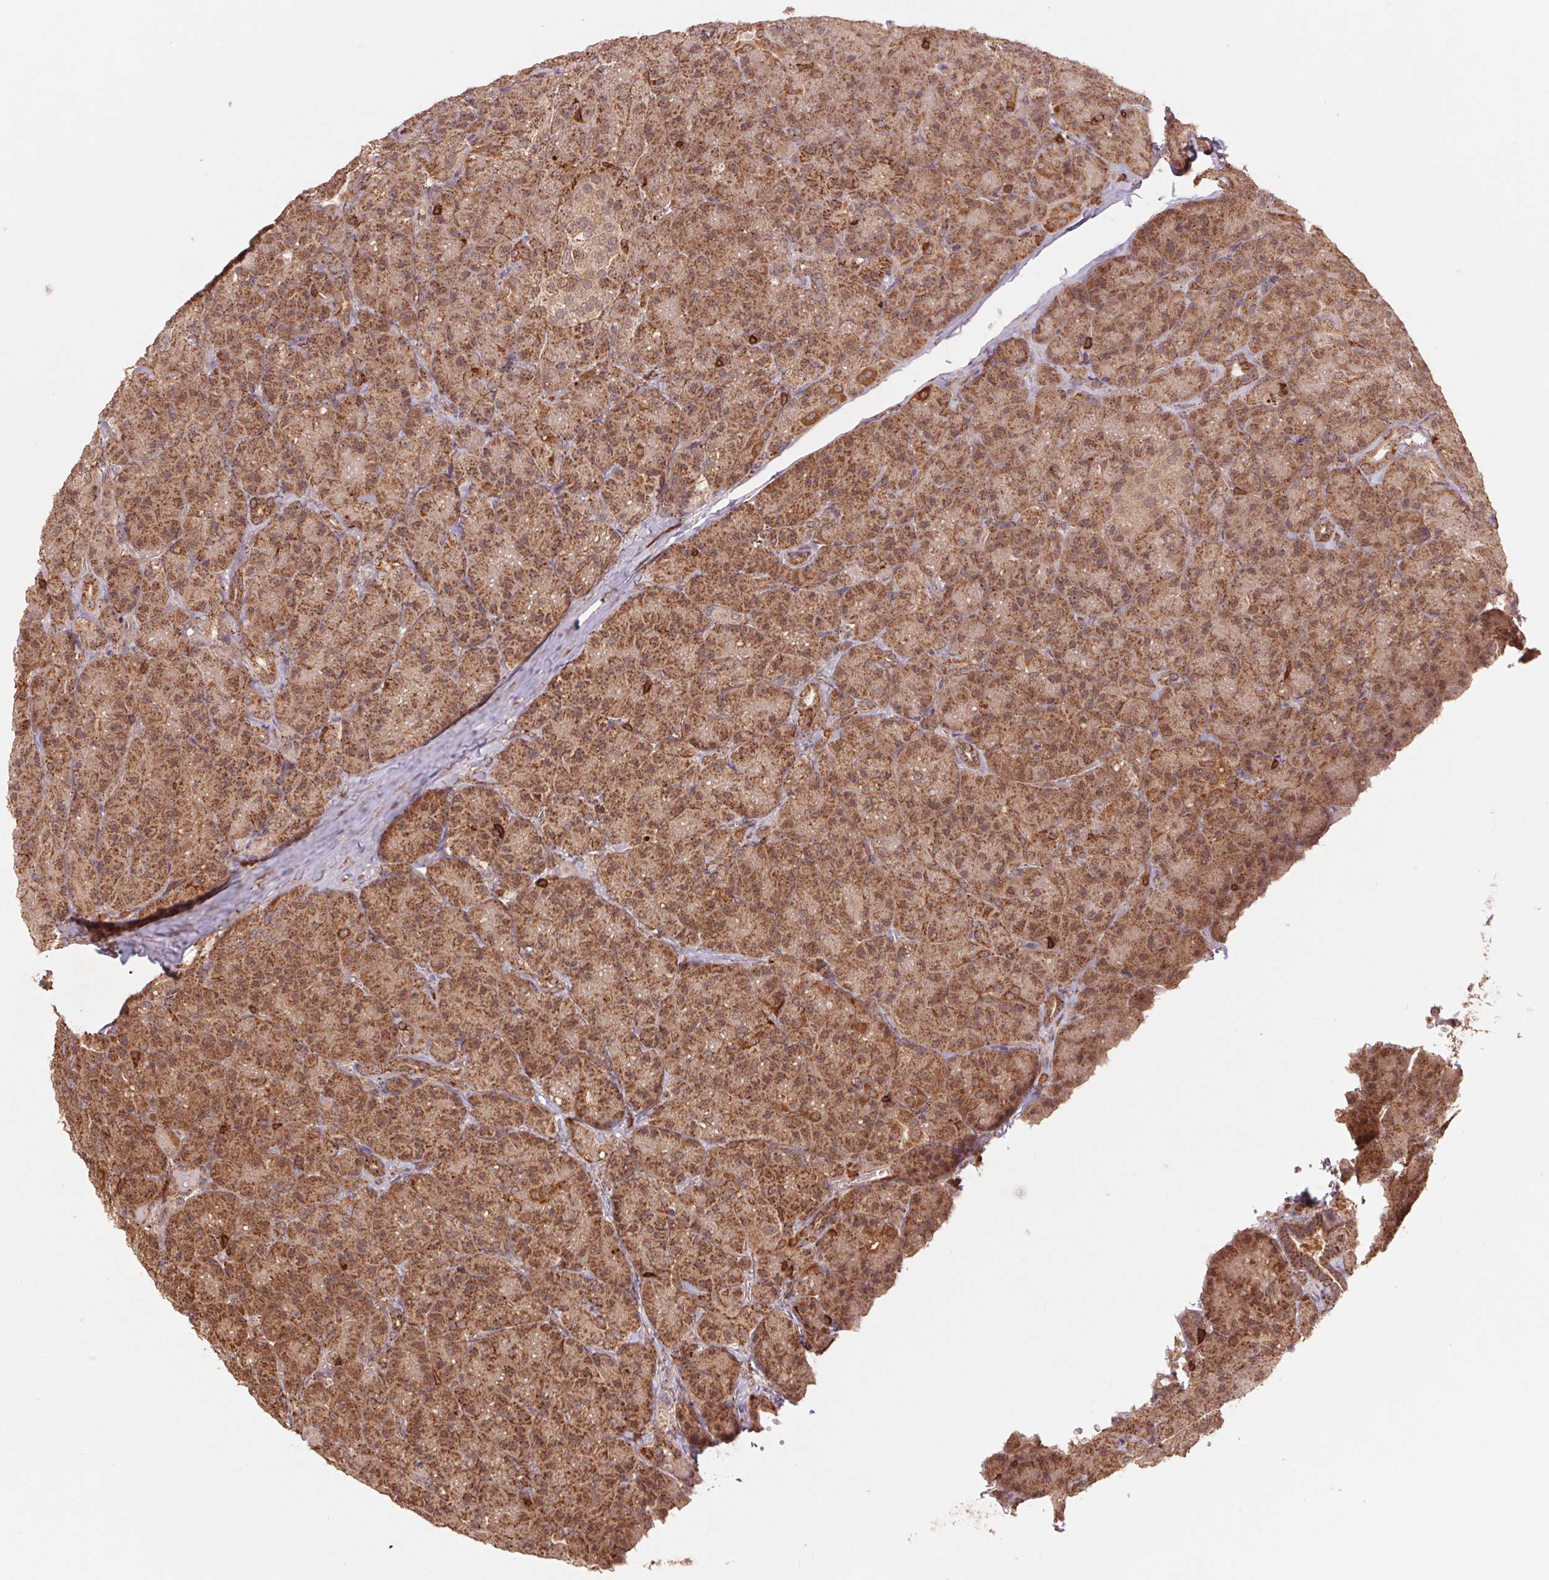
{"staining": {"intensity": "strong", "quantity": ">75%", "location": "cytoplasmic/membranous"}, "tissue": "pancreas", "cell_type": "Exocrine glandular cells", "image_type": "normal", "snomed": [{"axis": "morphology", "description": "Normal tissue, NOS"}, {"axis": "topography", "description": "Pancreas"}], "caption": "Unremarkable pancreas was stained to show a protein in brown. There is high levels of strong cytoplasmic/membranous positivity in approximately >75% of exocrine glandular cells.", "gene": "URM1", "patient": {"sex": "male", "age": 57}}